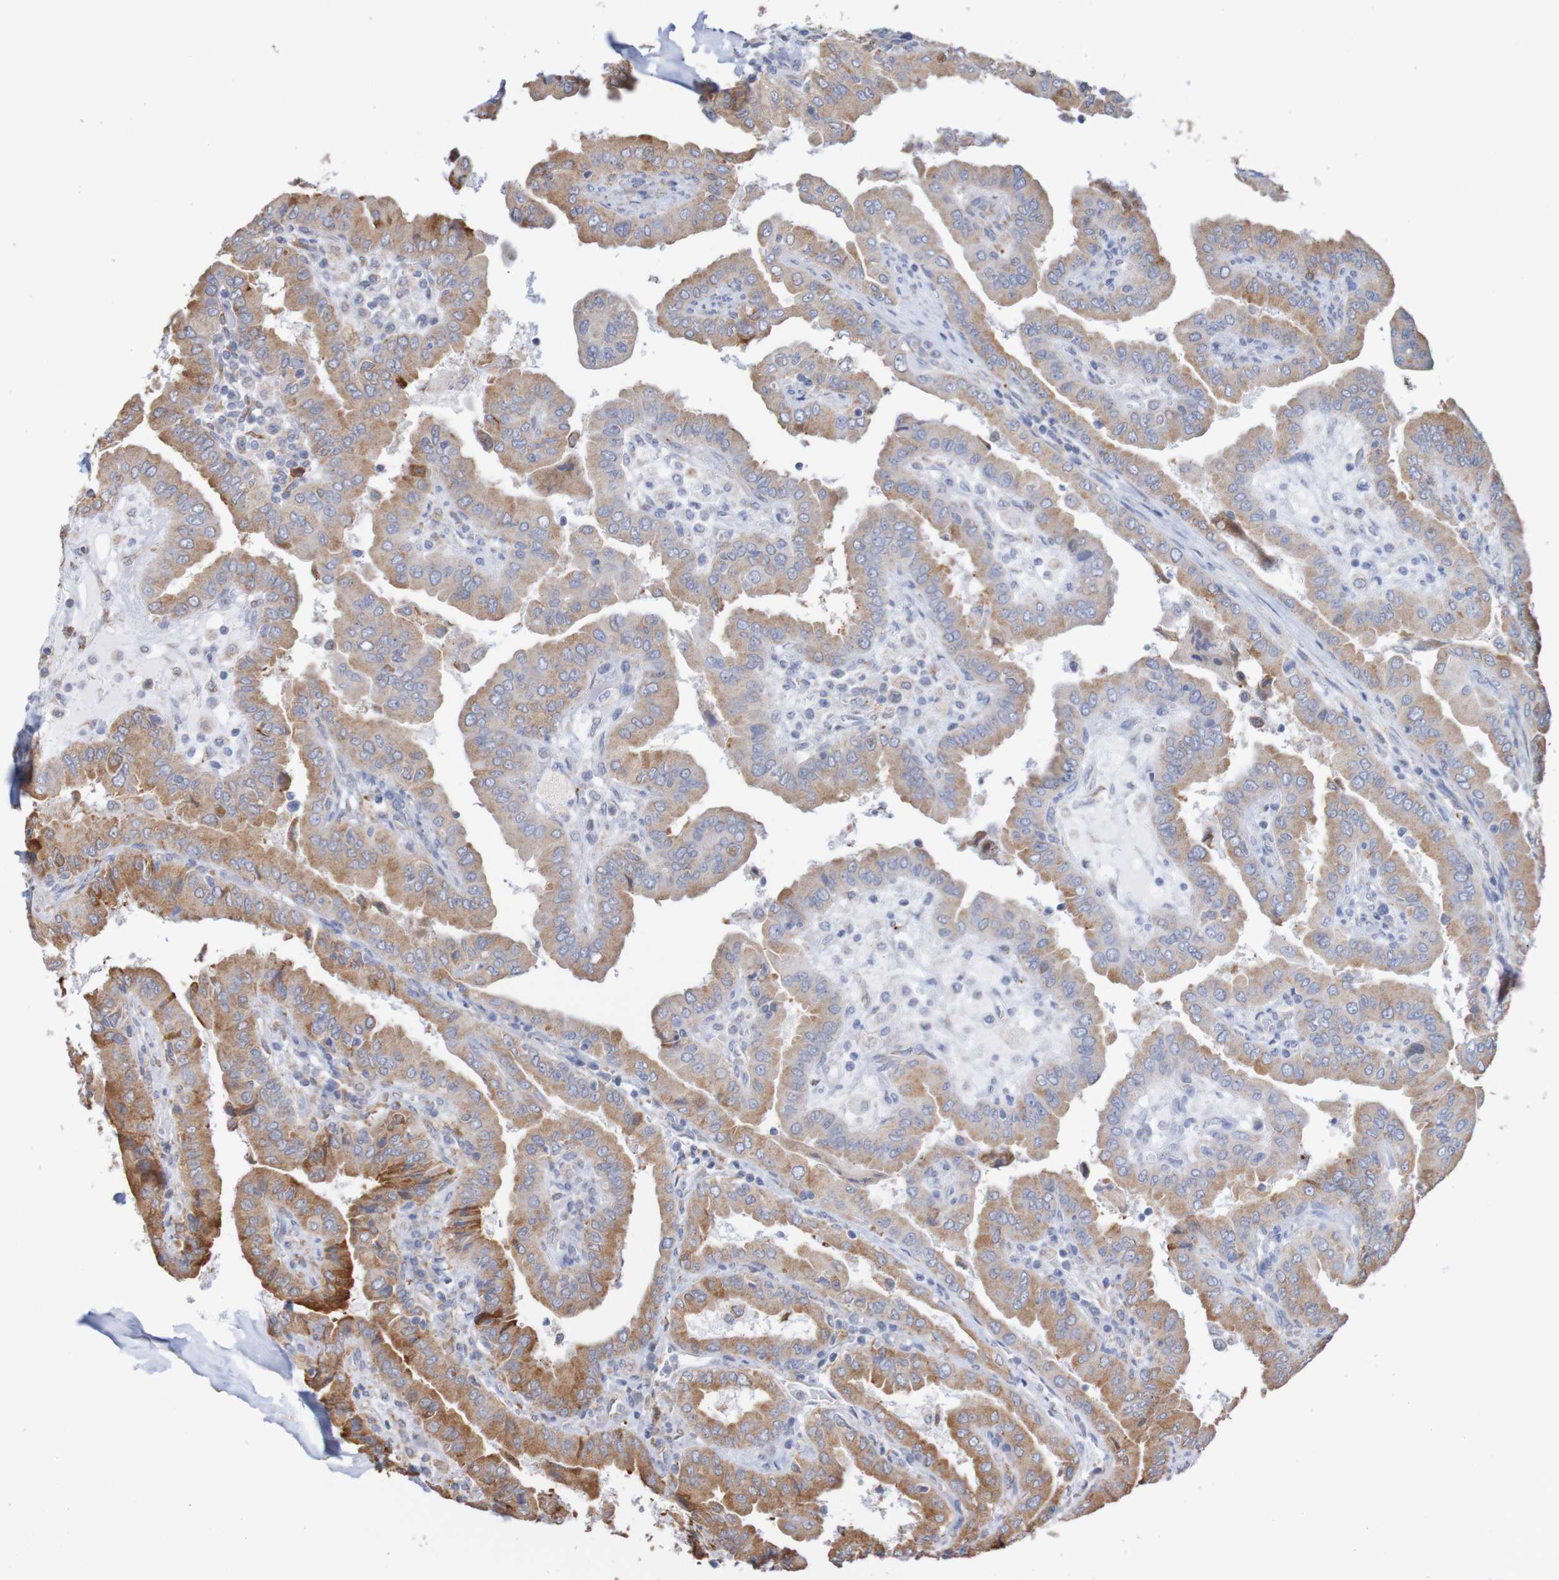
{"staining": {"intensity": "moderate", "quantity": "<25%", "location": "cytoplasmic/membranous"}, "tissue": "thyroid cancer", "cell_type": "Tumor cells", "image_type": "cancer", "snomed": [{"axis": "morphology", "description": "Papillary adenocarcinoma, NOS"}, {"axis": "topography", "description": "Thyroid gland"}], "caption": "Moderate cytoplasmic/membranous staining is appreciated in about <25% of tumor cells in thyroid cancer.", "gene": "PDIA3", "patient": {"sex": "male", "age": 33}}